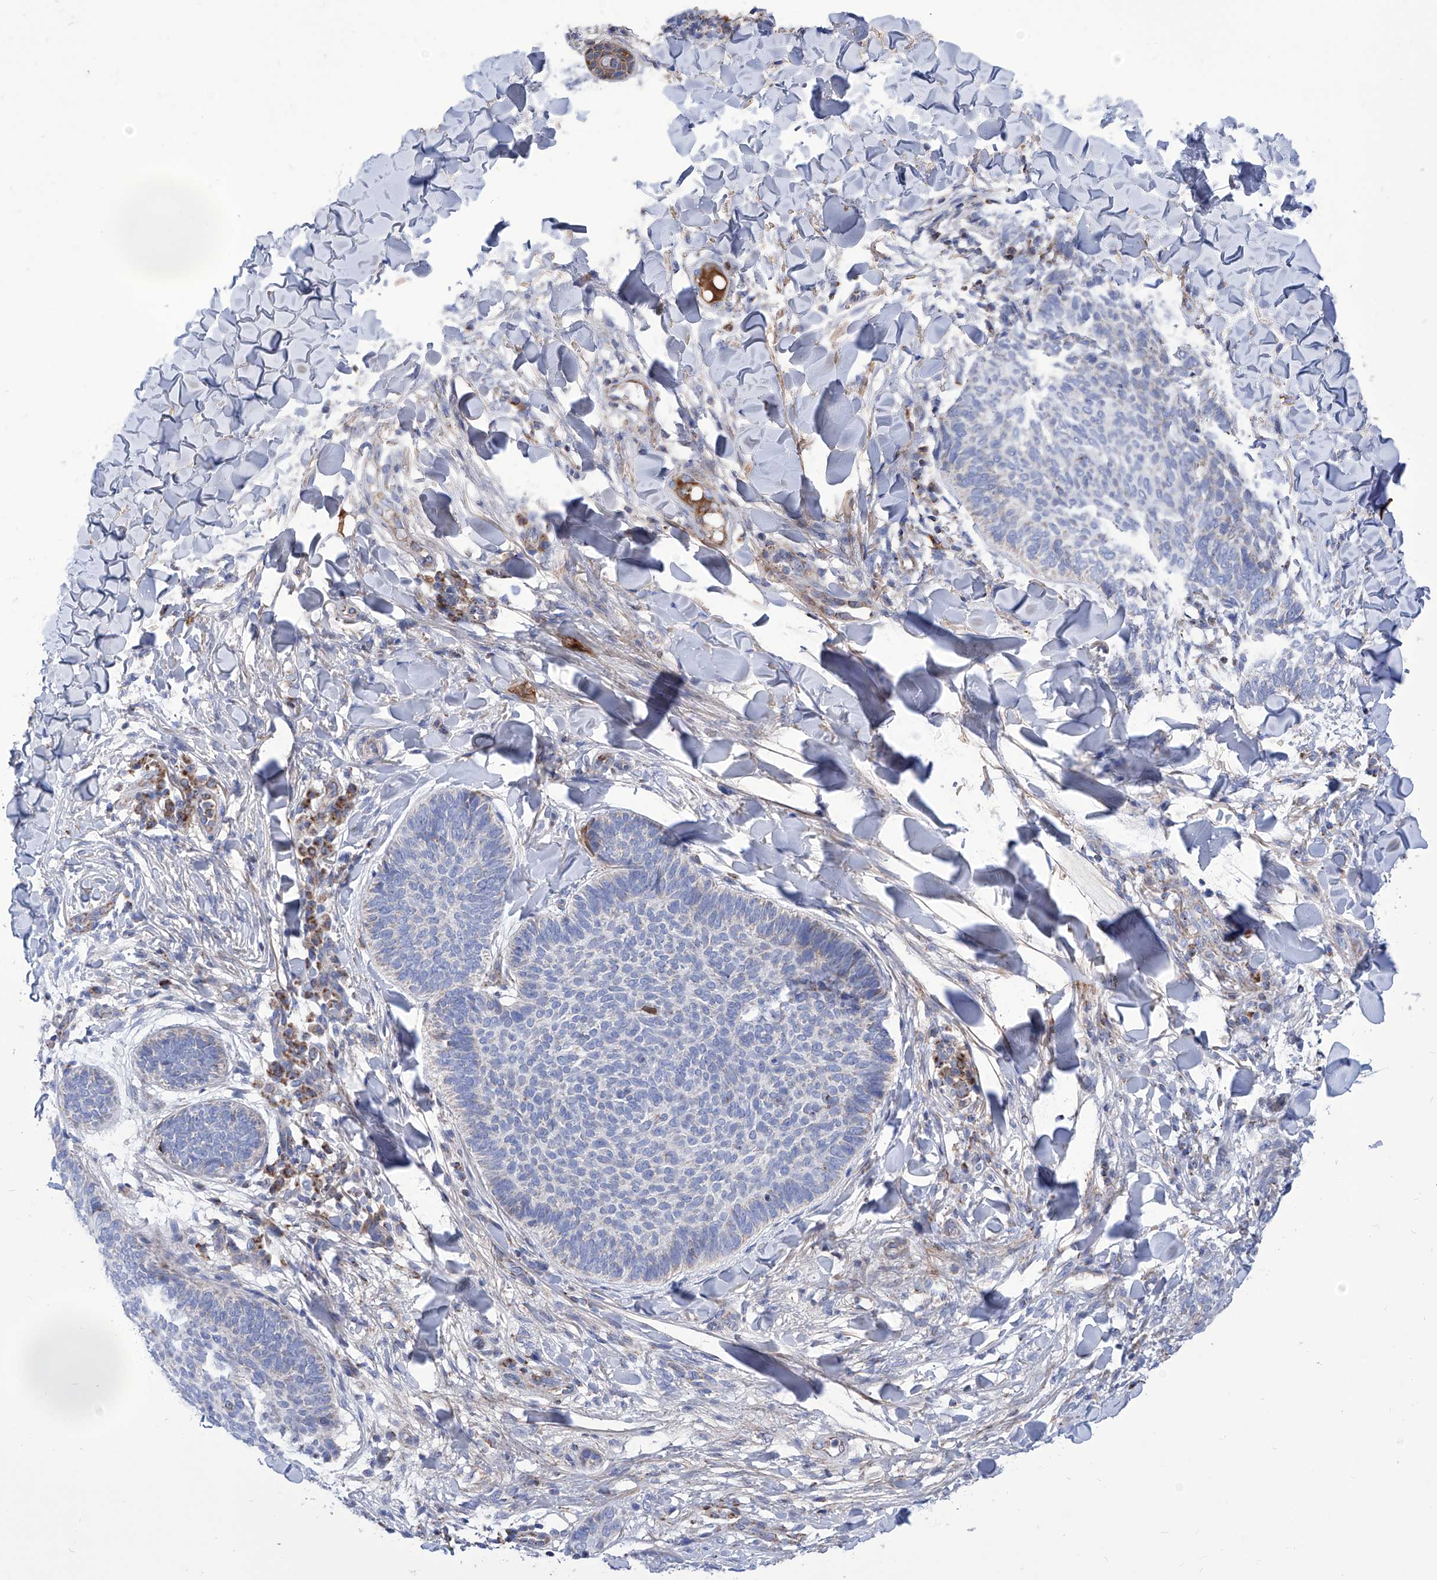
{"staining": {"intensity": "negative", "quantity": "none", "location": "none"}, "tissue": "skin cancer", "cell_type": "Tumor cells", "image_type": "cancer", "snomed": [{"axis": "morphology", "description": "Normal tissue, NOS"}, {"axis": "morphology", "description": "Basal cell carcinoma"}, {"axis": "topography", "description": "Skin"}], "caption": "Basal cell carcinoma (skin) stained for a protein using immunohistochemistry demonstrates no expression tumor cells.", "gene": "SRBD1", "patient": {"sex": "male", "age": 50}}